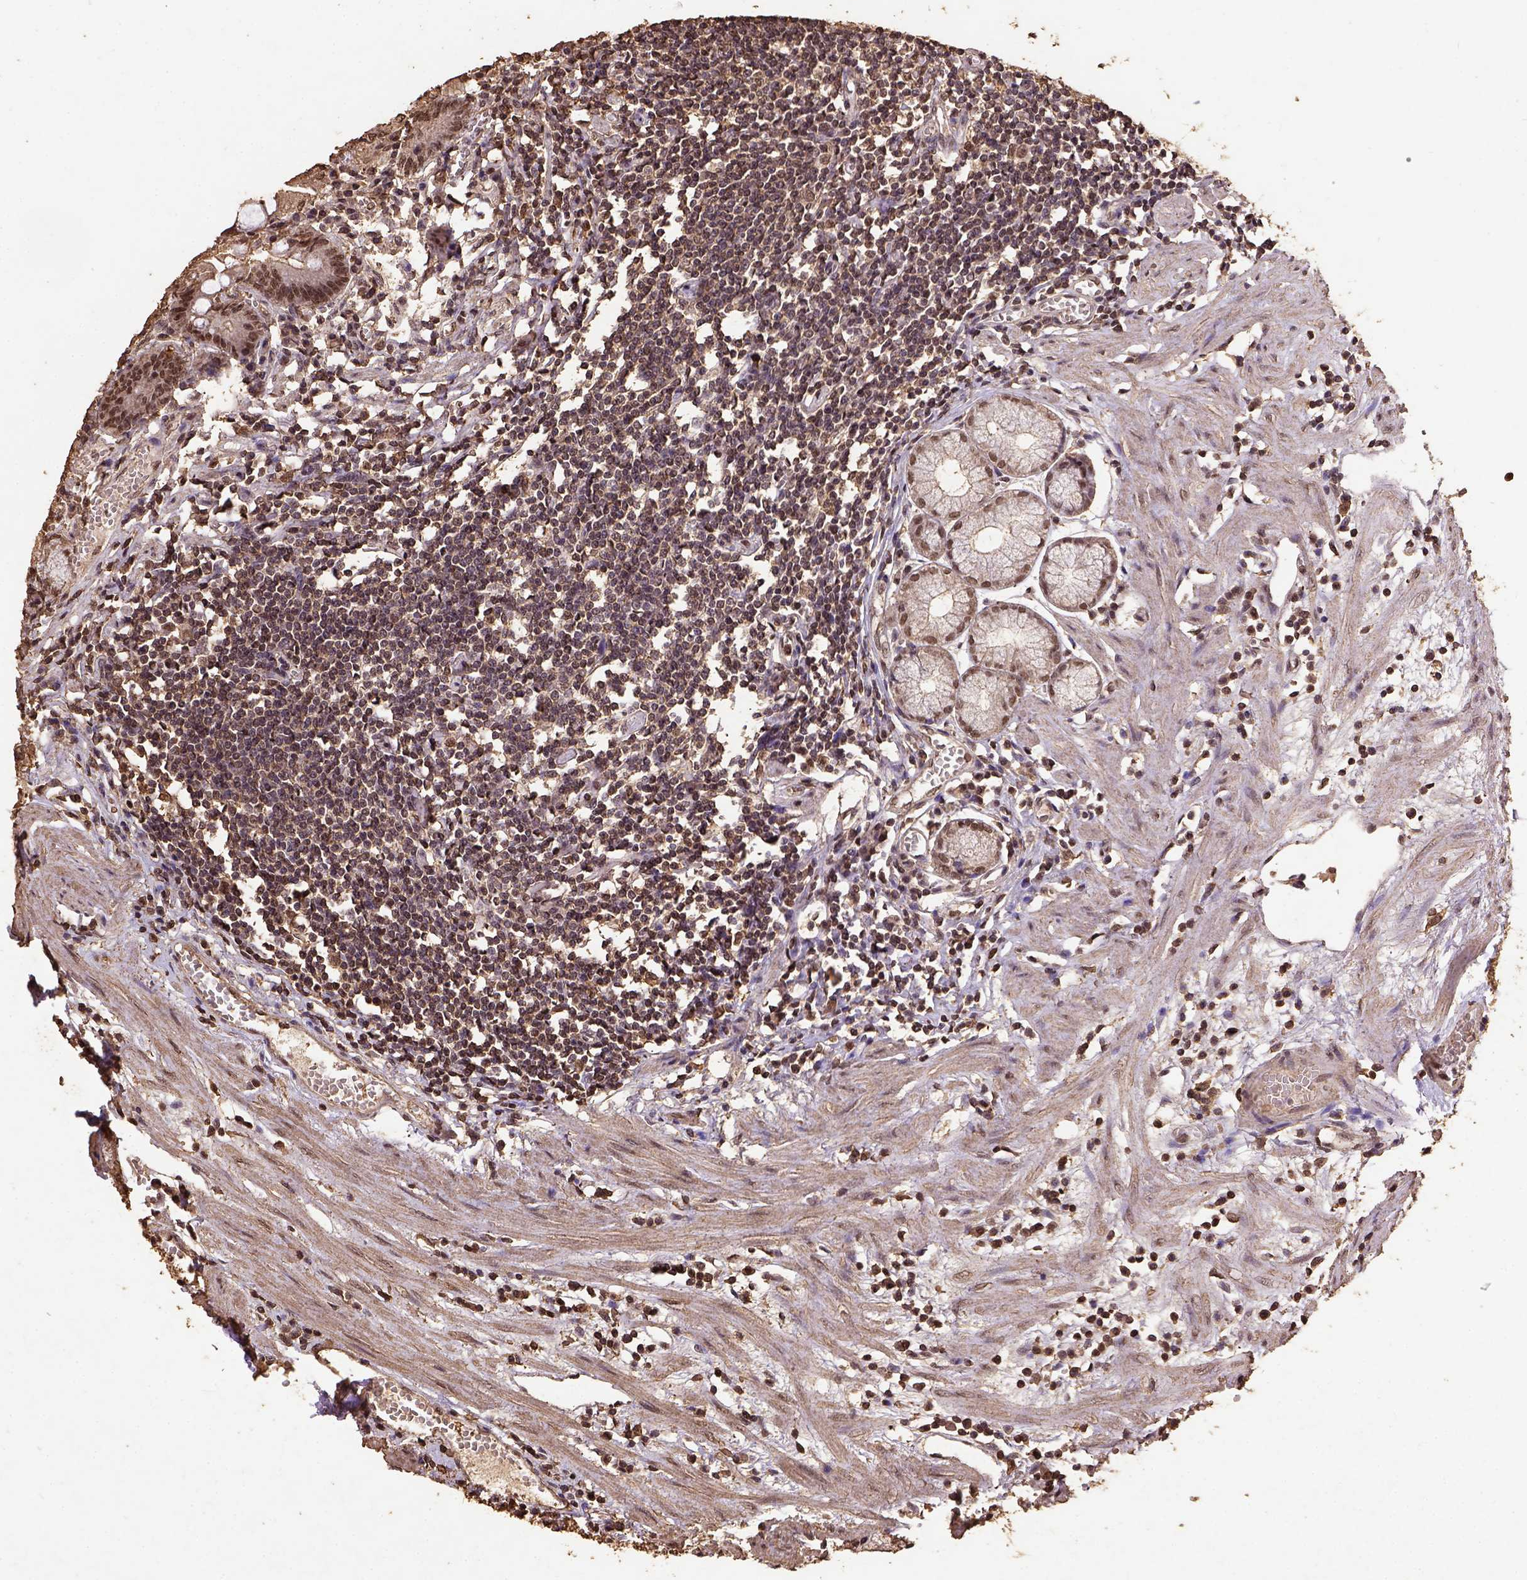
{"staining": {"intensity": "moderate", "quantity": ">75%", "location": "cytoplasmic/membranous,nuclear"}, "tissue": "stomach", "cell_type": "Glandular cells", "image_type": "normal", "snomed": [{"axis": "morphology", "description": "Normal tissue, NOS"}, {"axis": "topography", "description": "Stomach"}], "caption": "Normal stomach reveals moderate cytoplasmic/membranous,nuclear positivity in approximately >75% of glandular cells.", "gene": "NACC1", "patient": {"sex": "male", "age": 55}}